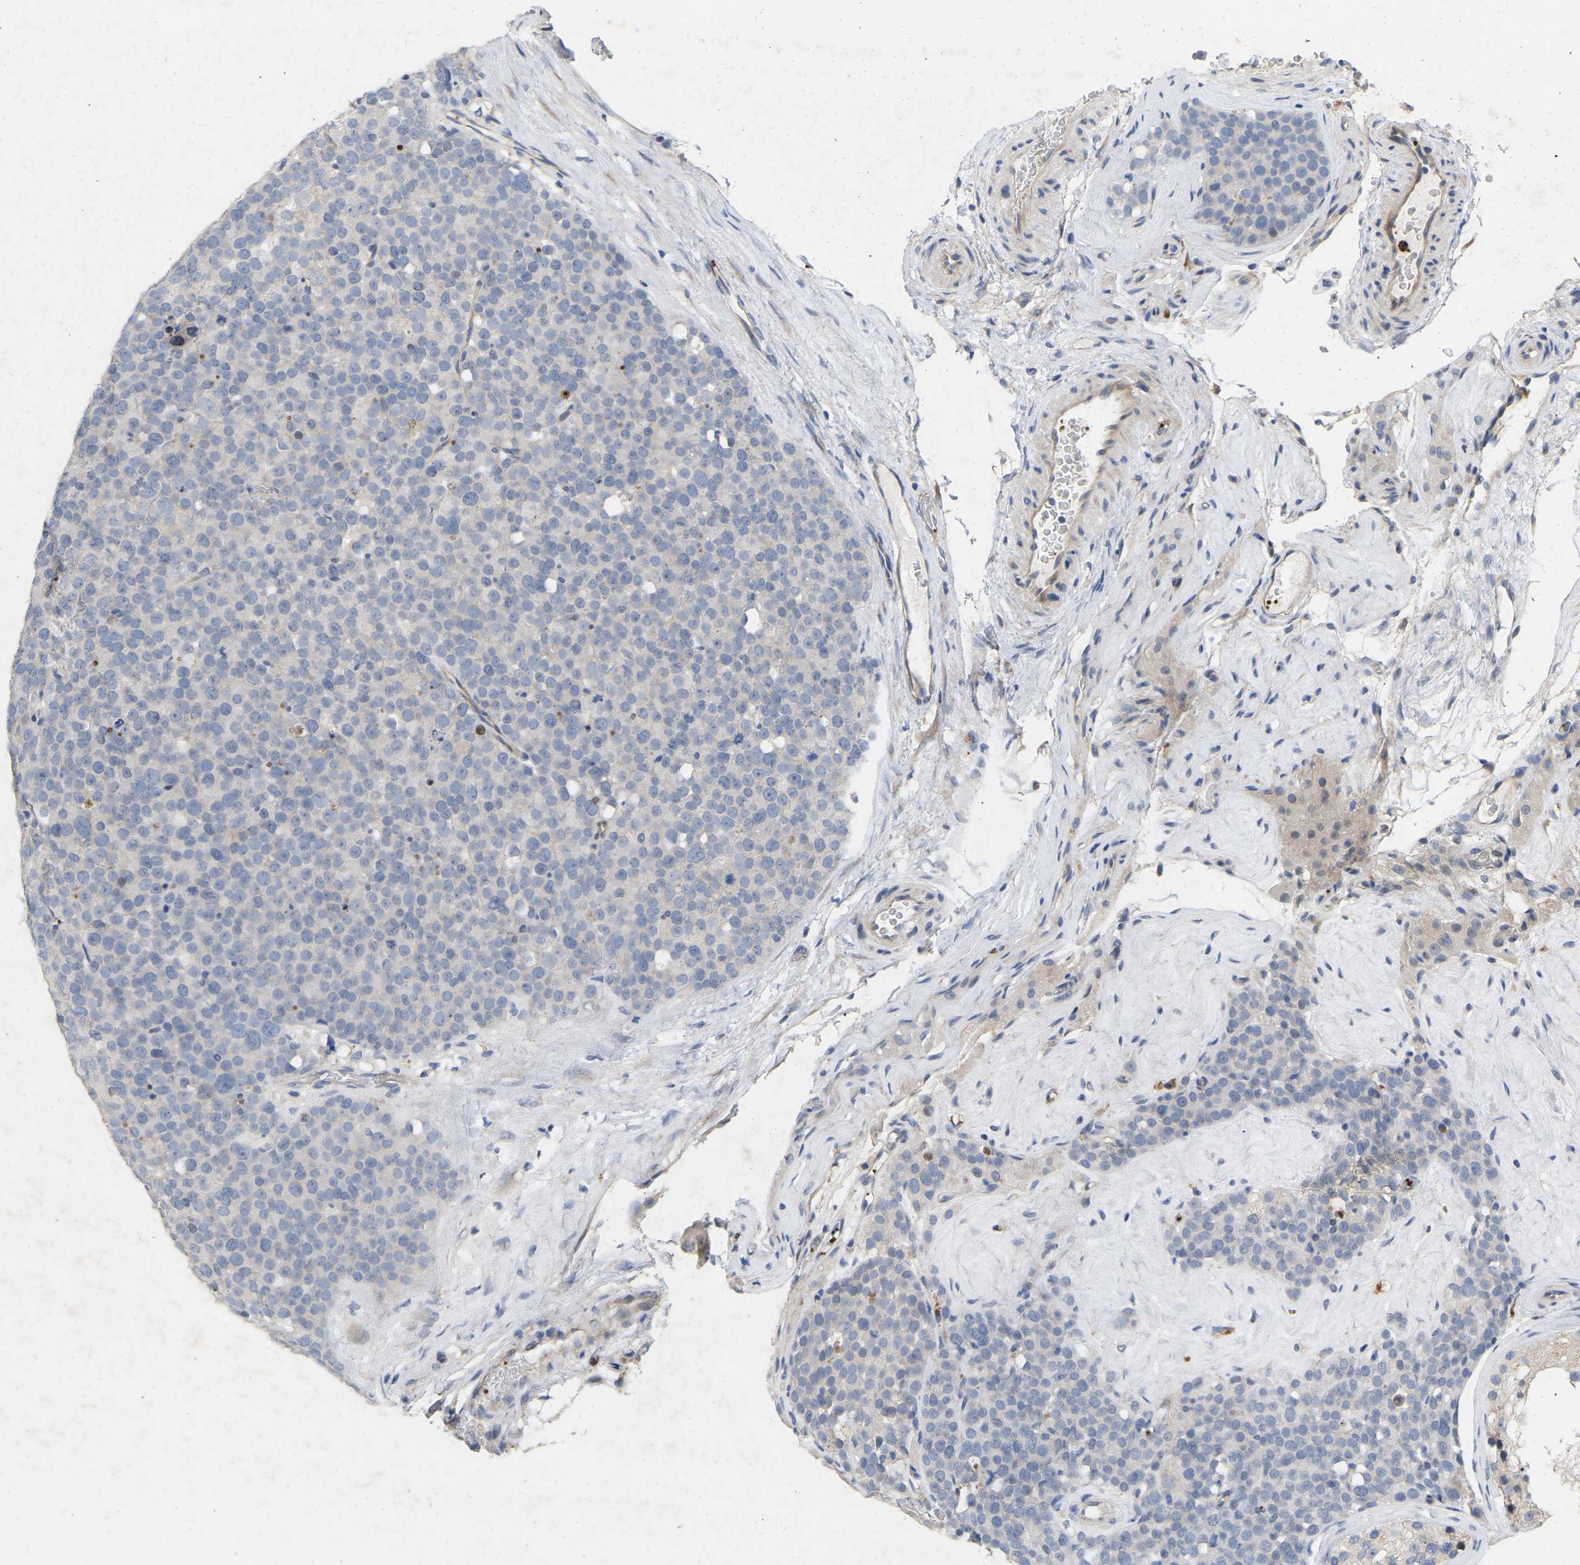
{"staining": {"intensity": "negative", "quantity": "none", "location": "none"}, "tissue": "testis cancer", "cell_type": "Tumor cells", "image_type": "cancer", "snomed": [{"axis": "morphology", "description": "Seminoma, NOS"}, {"axis": "topography", "description": "Testis"}], "caption": "DAB (3,3'-diaminobenzidine) immunohistochemical staining of human testis cancer (seminoma) shows no significant positivity in tumor cells. (DAB (3,3'-diaminobenzidine) IHC visualized using brightfield microscopy, high magnification).", "gene": "RHEB", "patient": {"sex": "male", "age": 71}}